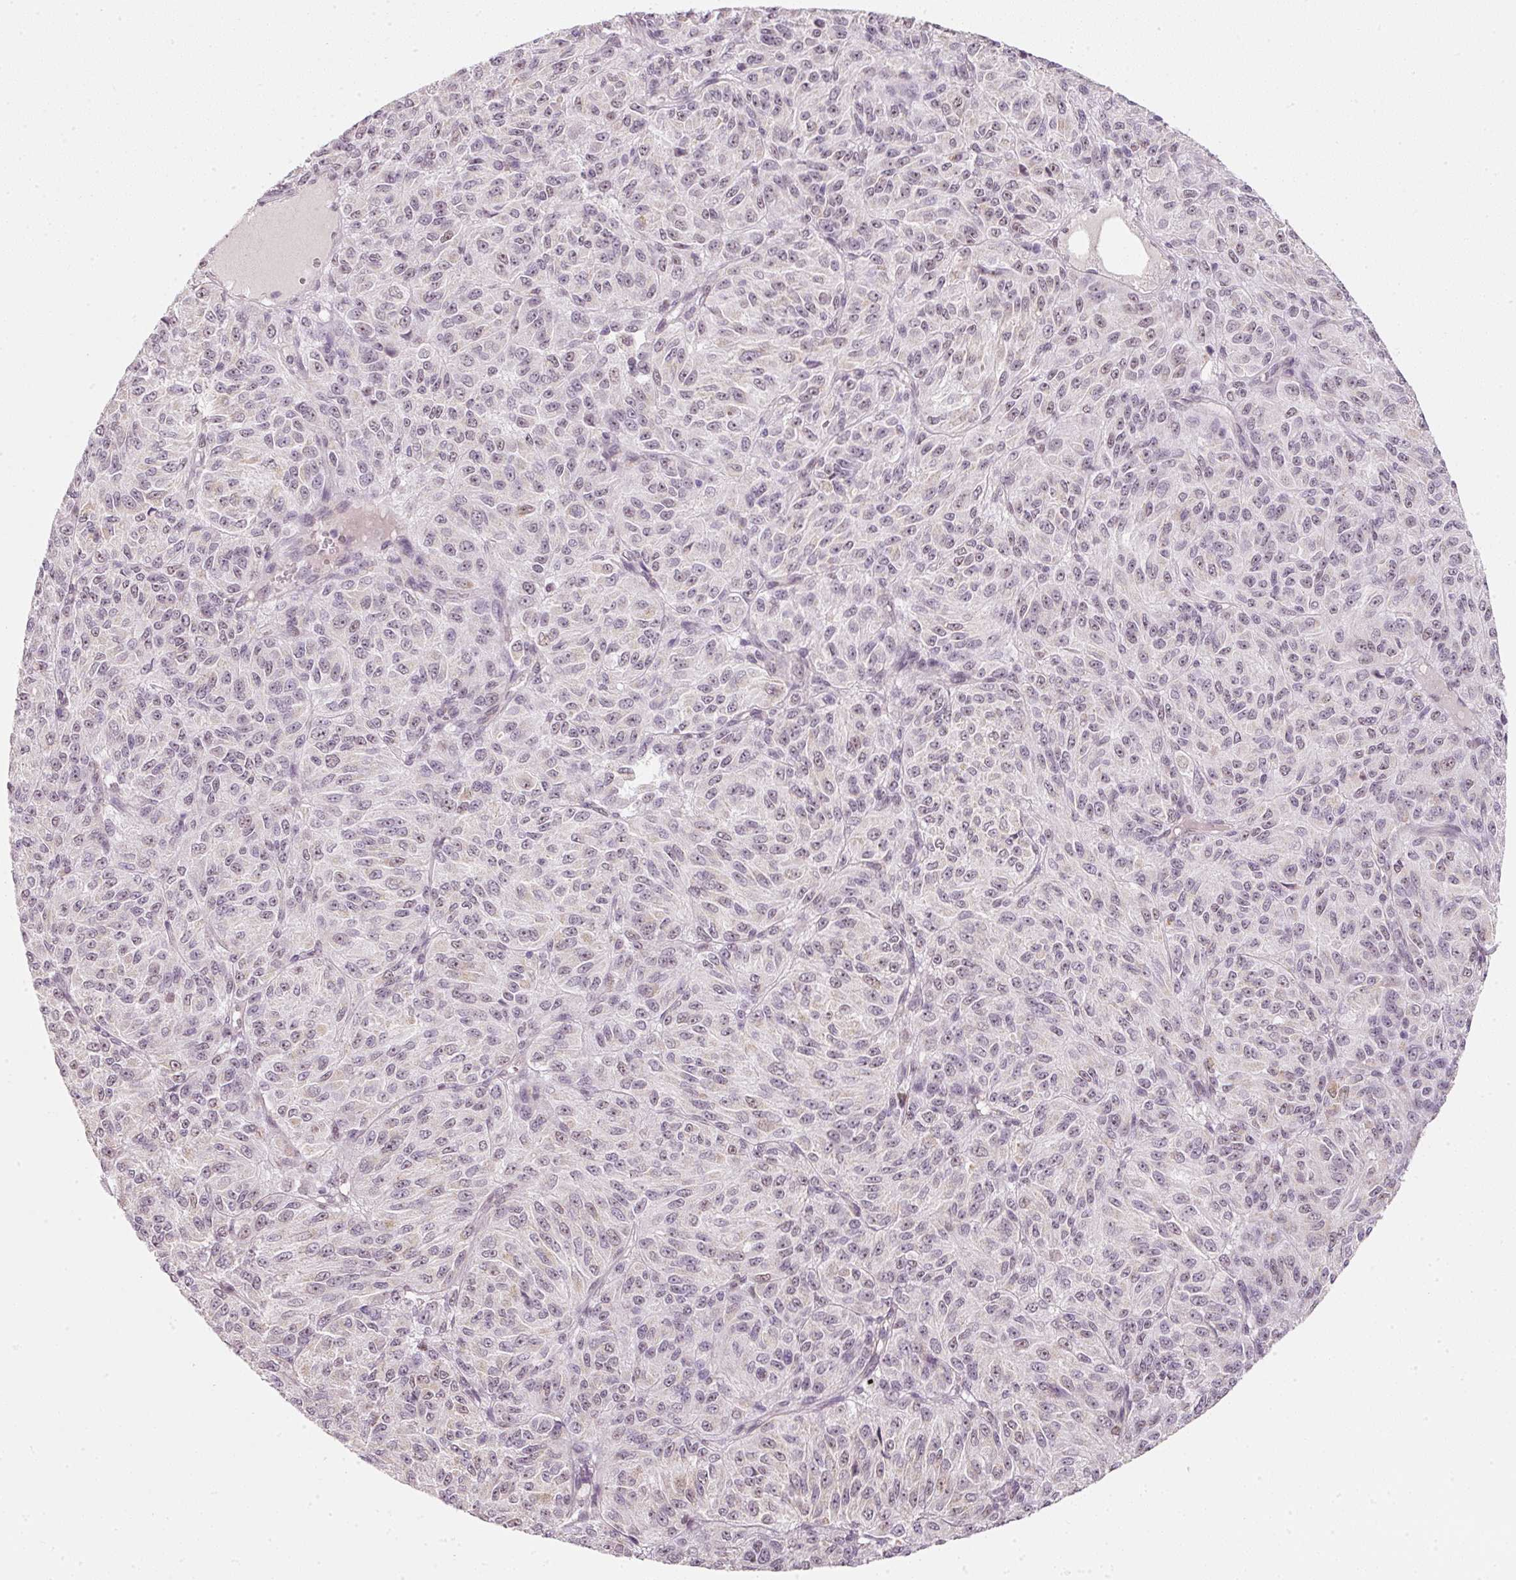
{"staining": {"intensity": "negative", "quantity": "none", "location": "none"}, "tissue": "melanoma", "cell_type": "Tumor cells", "image_type": "cancer", "snomed": [{"axis": "morphology", "description": "Malignant melanoma, Metastatic site"}, {"axis": "topography", "description": "Brain"}], "caption": "The photomicrograph reveals no significant positivity in tumor cells of melanoma. Nuclei are stained in blue.", "gene": "FSTL3", "patient": {"sex": "female", "age": 56}}